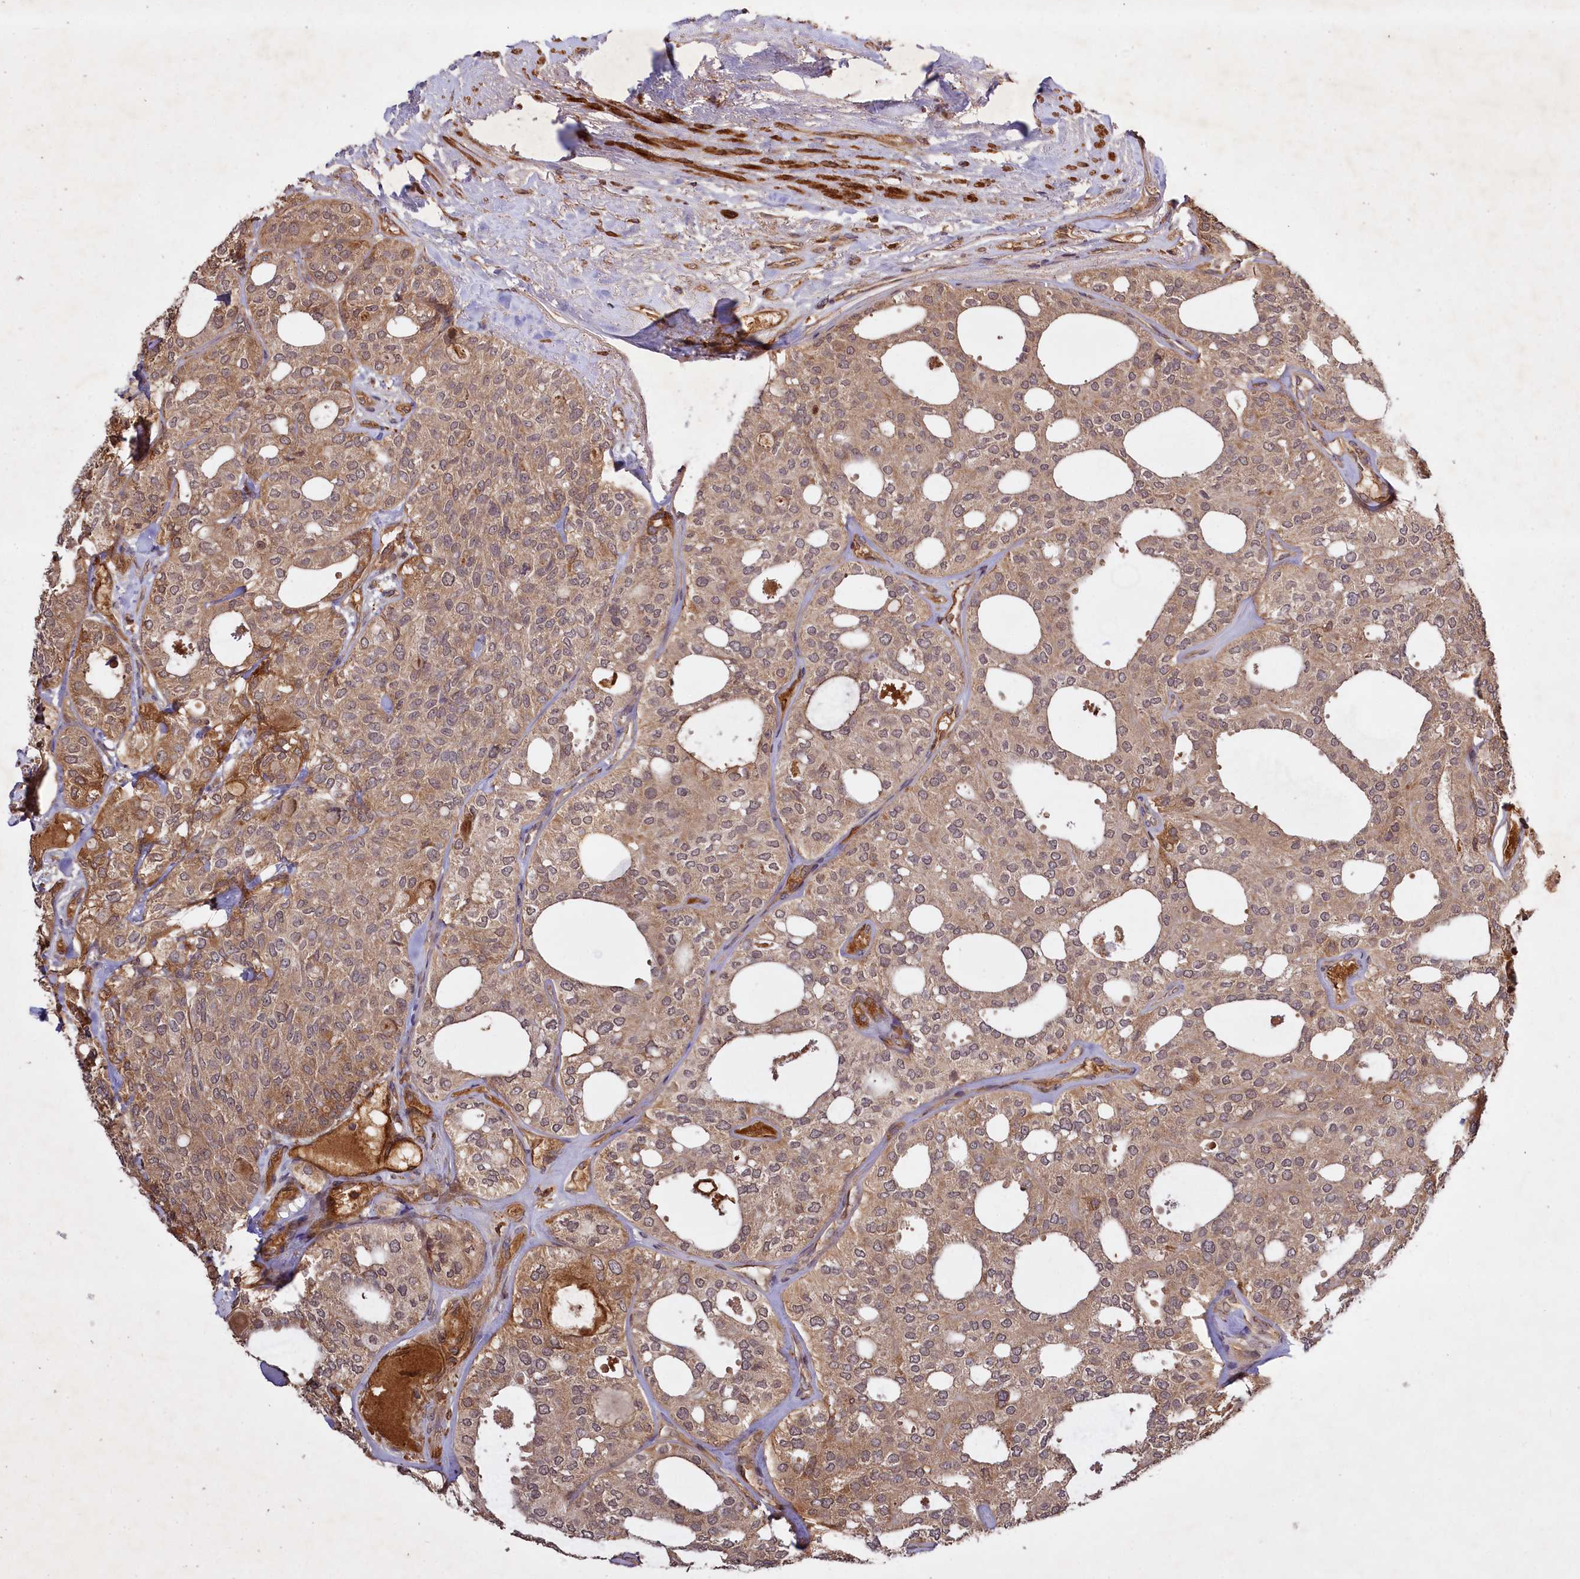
{"staining": {"intensity": "weak", "quantity": ">75%", "location": "cytoplasmic/membranous"}, "tissue": "thyroid cancer", "cell_type": "Tumor cells", "image_type": "cancer", "snomed": [{"axis": "morphology", "description": "Follicular adenoma carcinoma, NOS"}, {"axis": "topography", "description": "Thyroid gland"}], "caption": "Immunohistochemical staining of human thyroid follicular adenoma carcinoma demonstrates weak cytoplasmic/membranous protein positivity in approximately >75% of tumor cells.", "gene": "MCF2L2", "patient": {"sex": "male", "age": 75}}